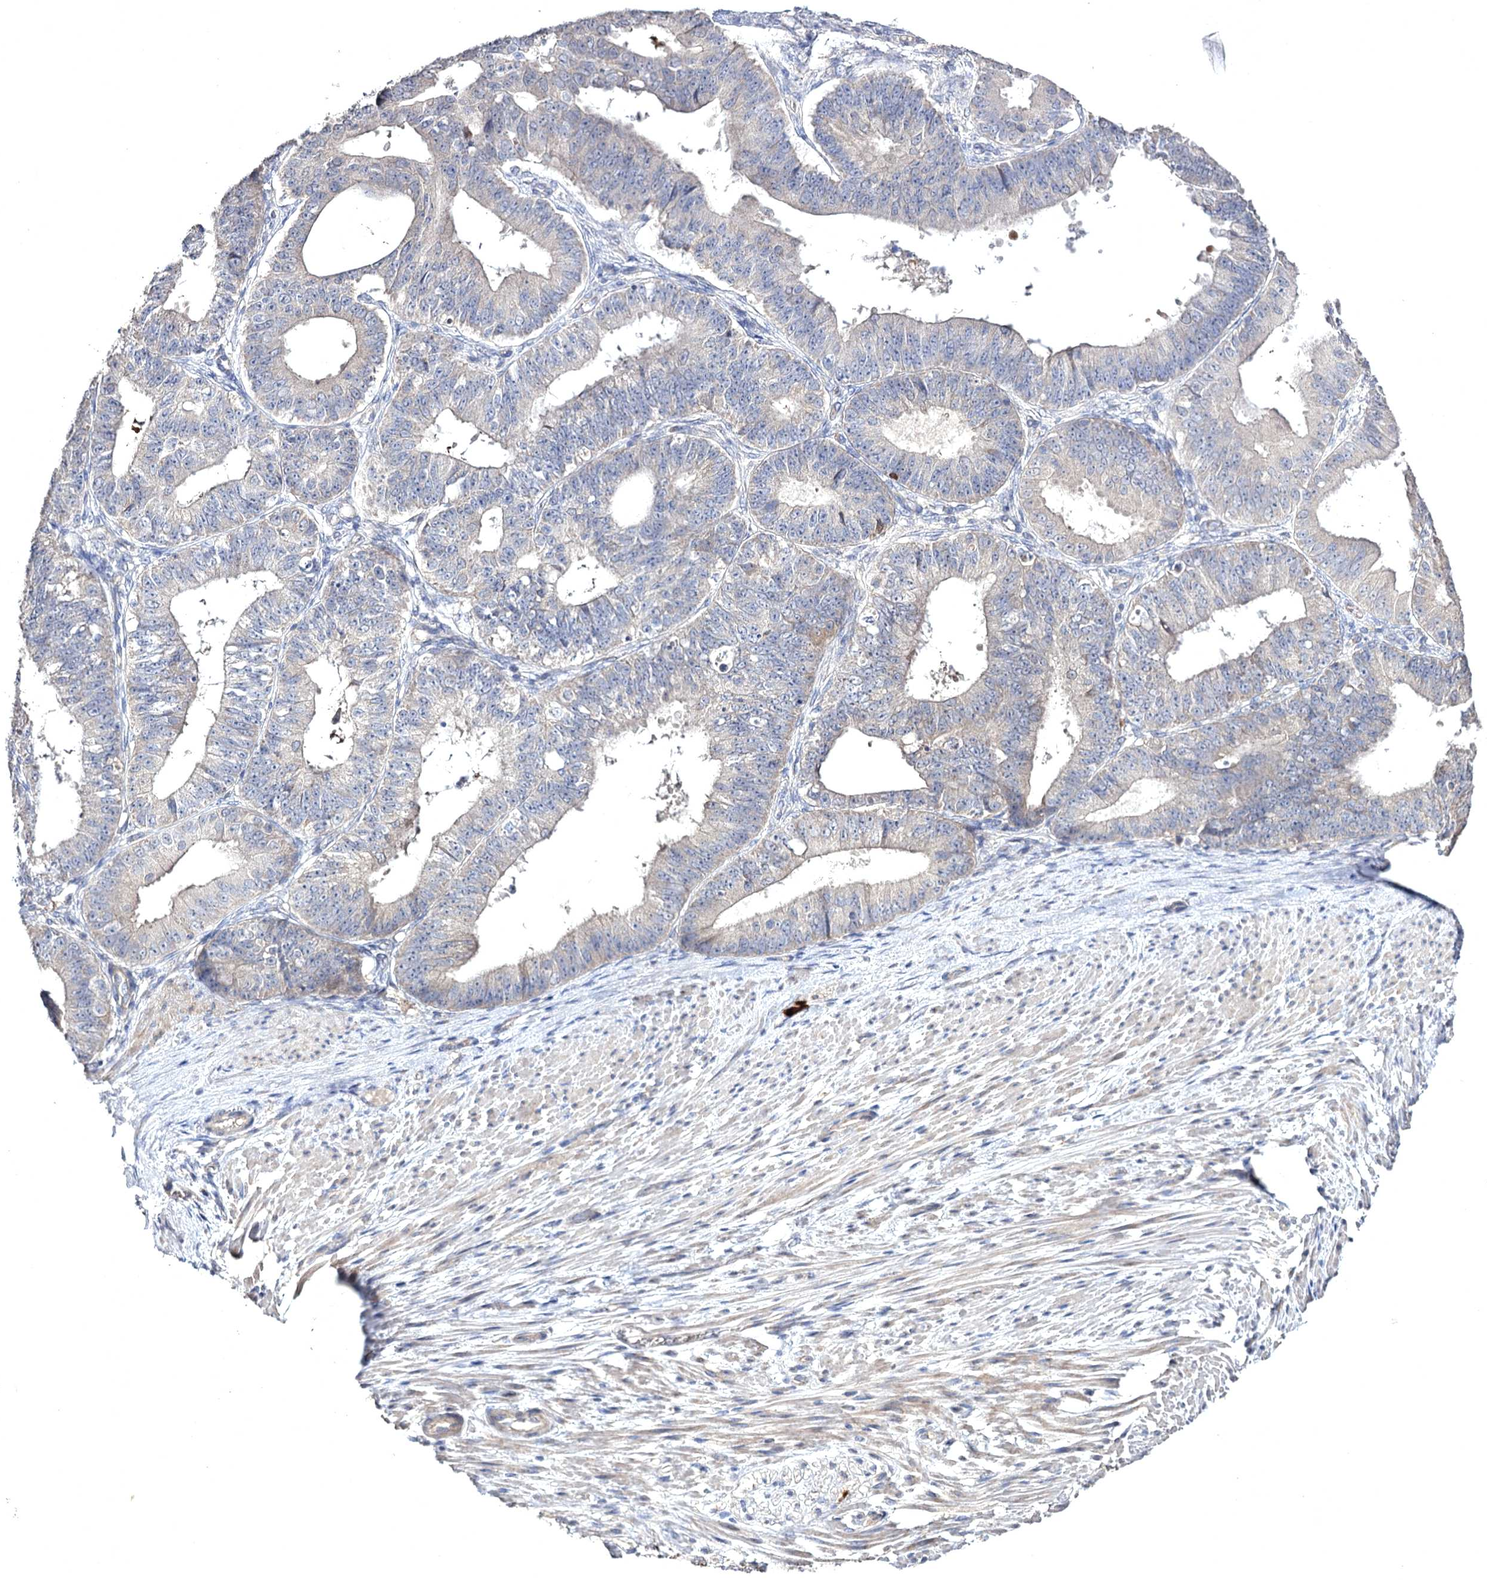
{"staining": {"intensity": "negative", "quantity": "none", "location": "none"}, "tissue": "ovarian cancer", "cell_type": "Tumor cells", "image_type": "cancer", "snomed": [{"axis": "morphology", "description": "Carcinoma, endometroid"}, {"axis": "topography", "description": "Appendix"}, {"axis": "topography", "description": "Ovary"}], "caption": "Protein analysis of ovarian endometroid carcinoma reveals no significant positivity in tumor cells. The staining was performed using DAB to visualize the protein expression in brown, while the nuclei were stained in blue with hematoxylin (Magnification: 20x).", "gene": "SEMA4G", "patient": {"sex": "female", "age": 42}}